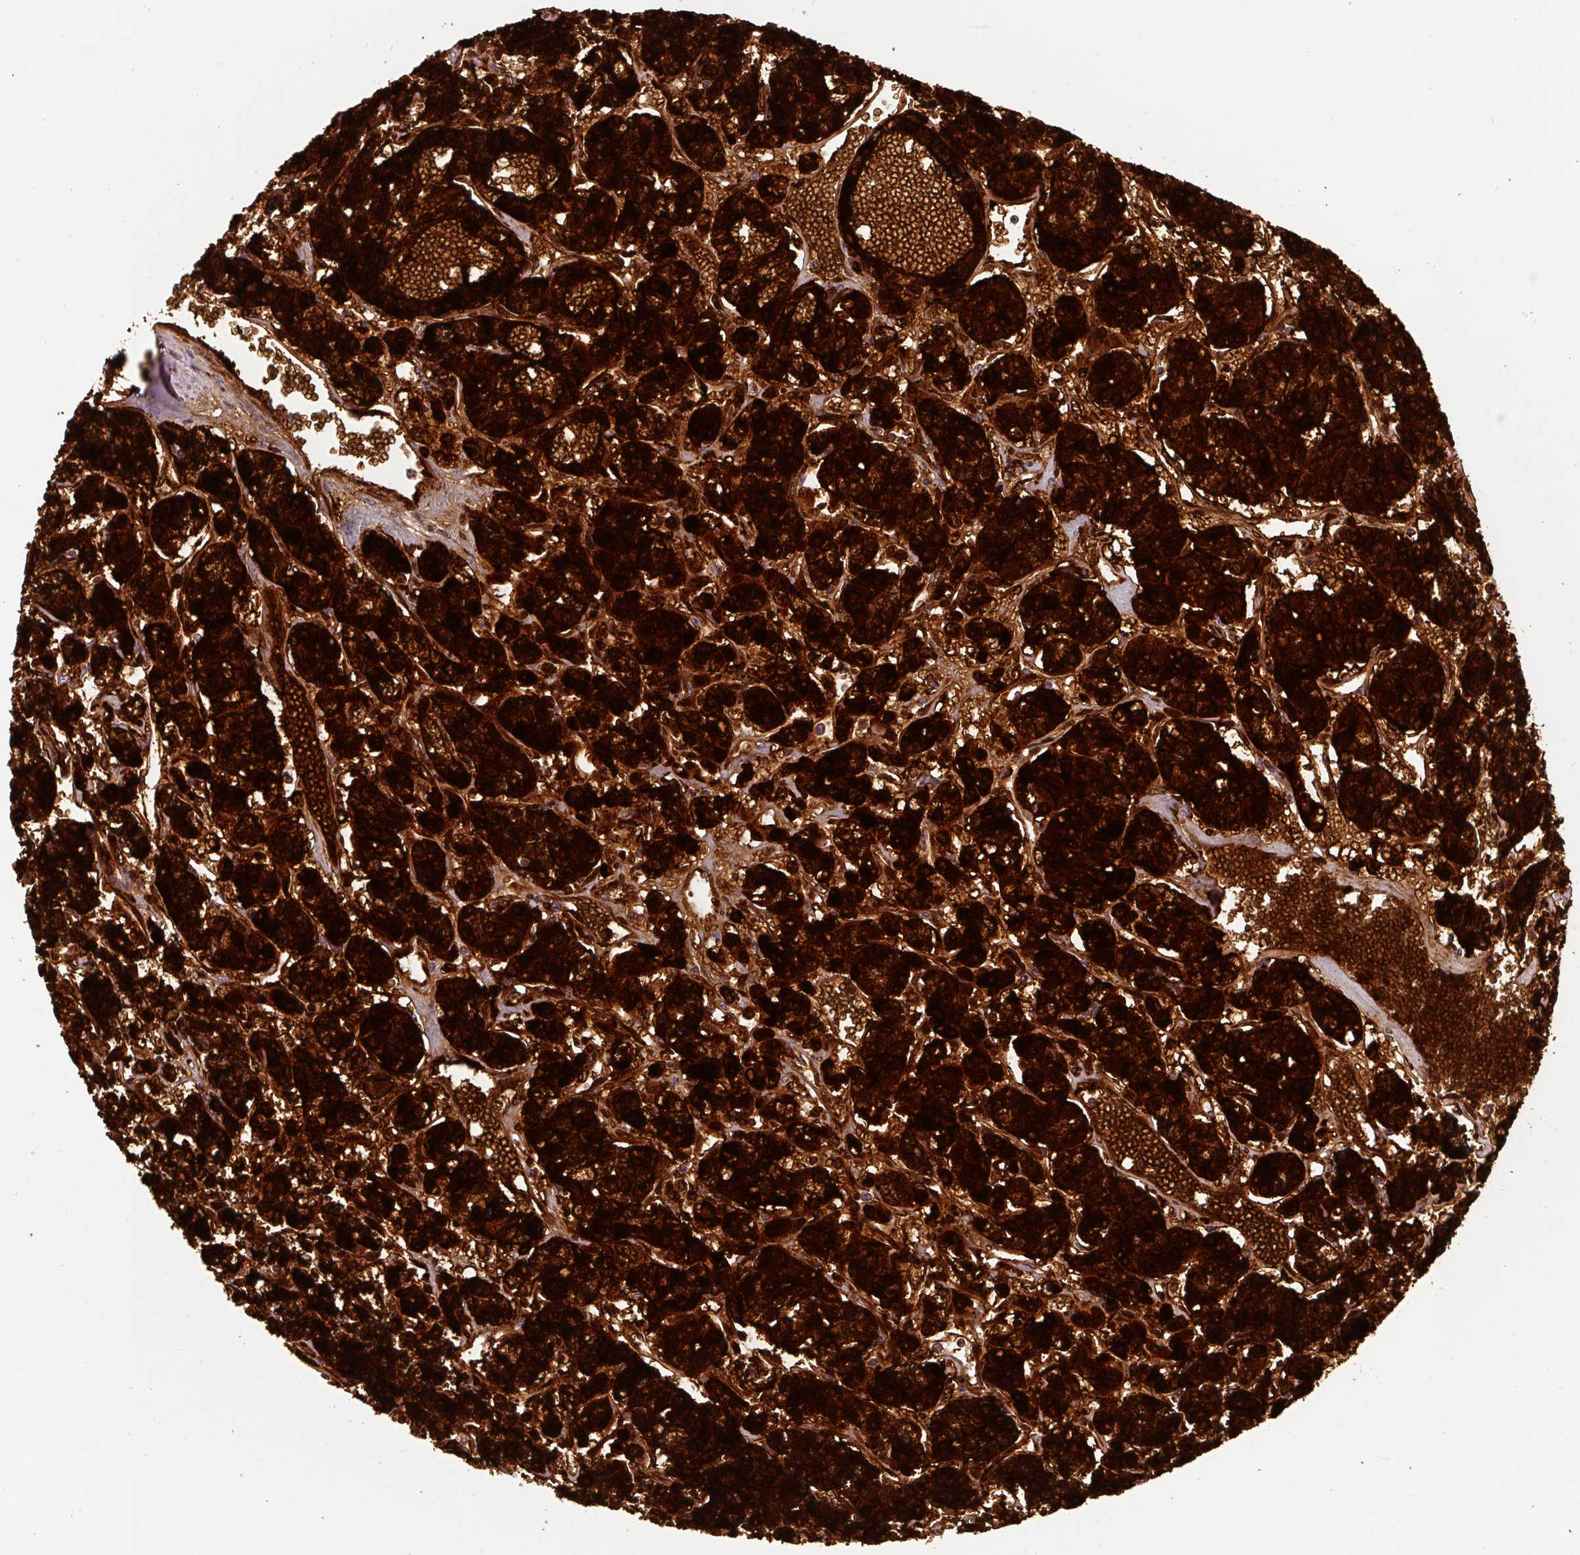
{"staining": {"intensity": "strong", "quantity": ">75%", "location": "cytoplasmic/membranous"}, "tissue": "renal cancer", "cell_type": "Tumor cells", "image_type": "cancer", "snomed": [{"axis": "morphology", "description": "Adenocarcinoma, NOS"}, {"axis": "topography", "description": "Kidney"}], "caption": "A brown stain shows strong cytoplasmic/membranous staining of a protein in renal cancer tumor cells.", "gene": "FABP7", "patient": {"sex": "female", "age": 59}}